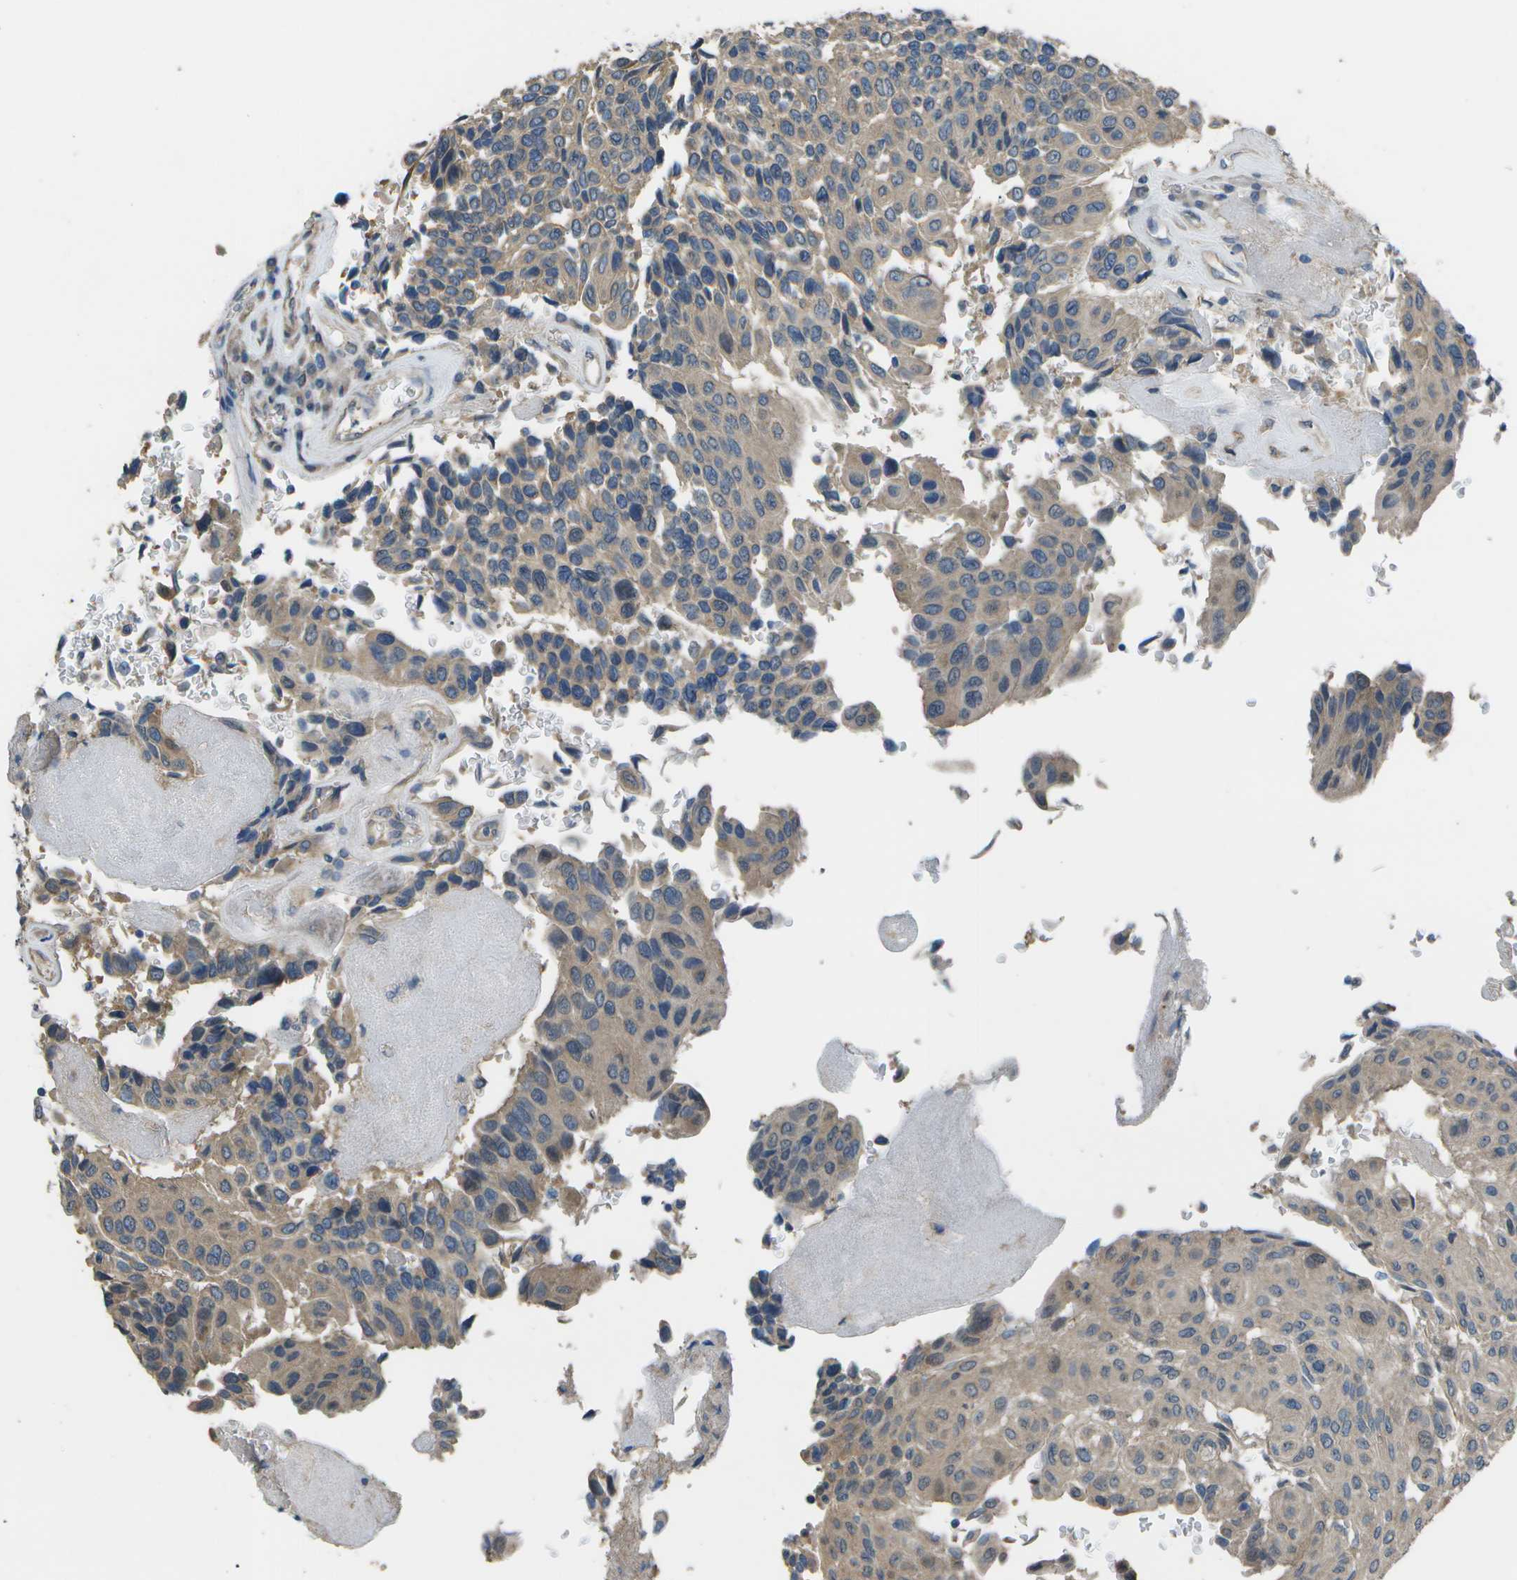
{"staining": {"intensity": "weak", "quantity": "25%-75%", "location": "cytoplasmic/membranous"}, "tissue": "urothelial cancer", "cell_type": "Tumor cells", "image_type": "cancer", "snomed": [{"axis": "morphology", "description": "Urothelial carcinoma, High grade"}, {"axis": "topography", "description": "Urinary bladder"}], "caption": "Protein positivity by immunohistochemistry demonstrates weak cytoplasmic/membranous staining in approximately 25%-75% of tumor cells in high-grade urothelial carcinoma. (DAB (3,3'-diaminobenzidine) IHC with brightfield microscopy, high magnification).", "gene": "CLNS1A", "patient": {"sex": "male", "age": 66}}